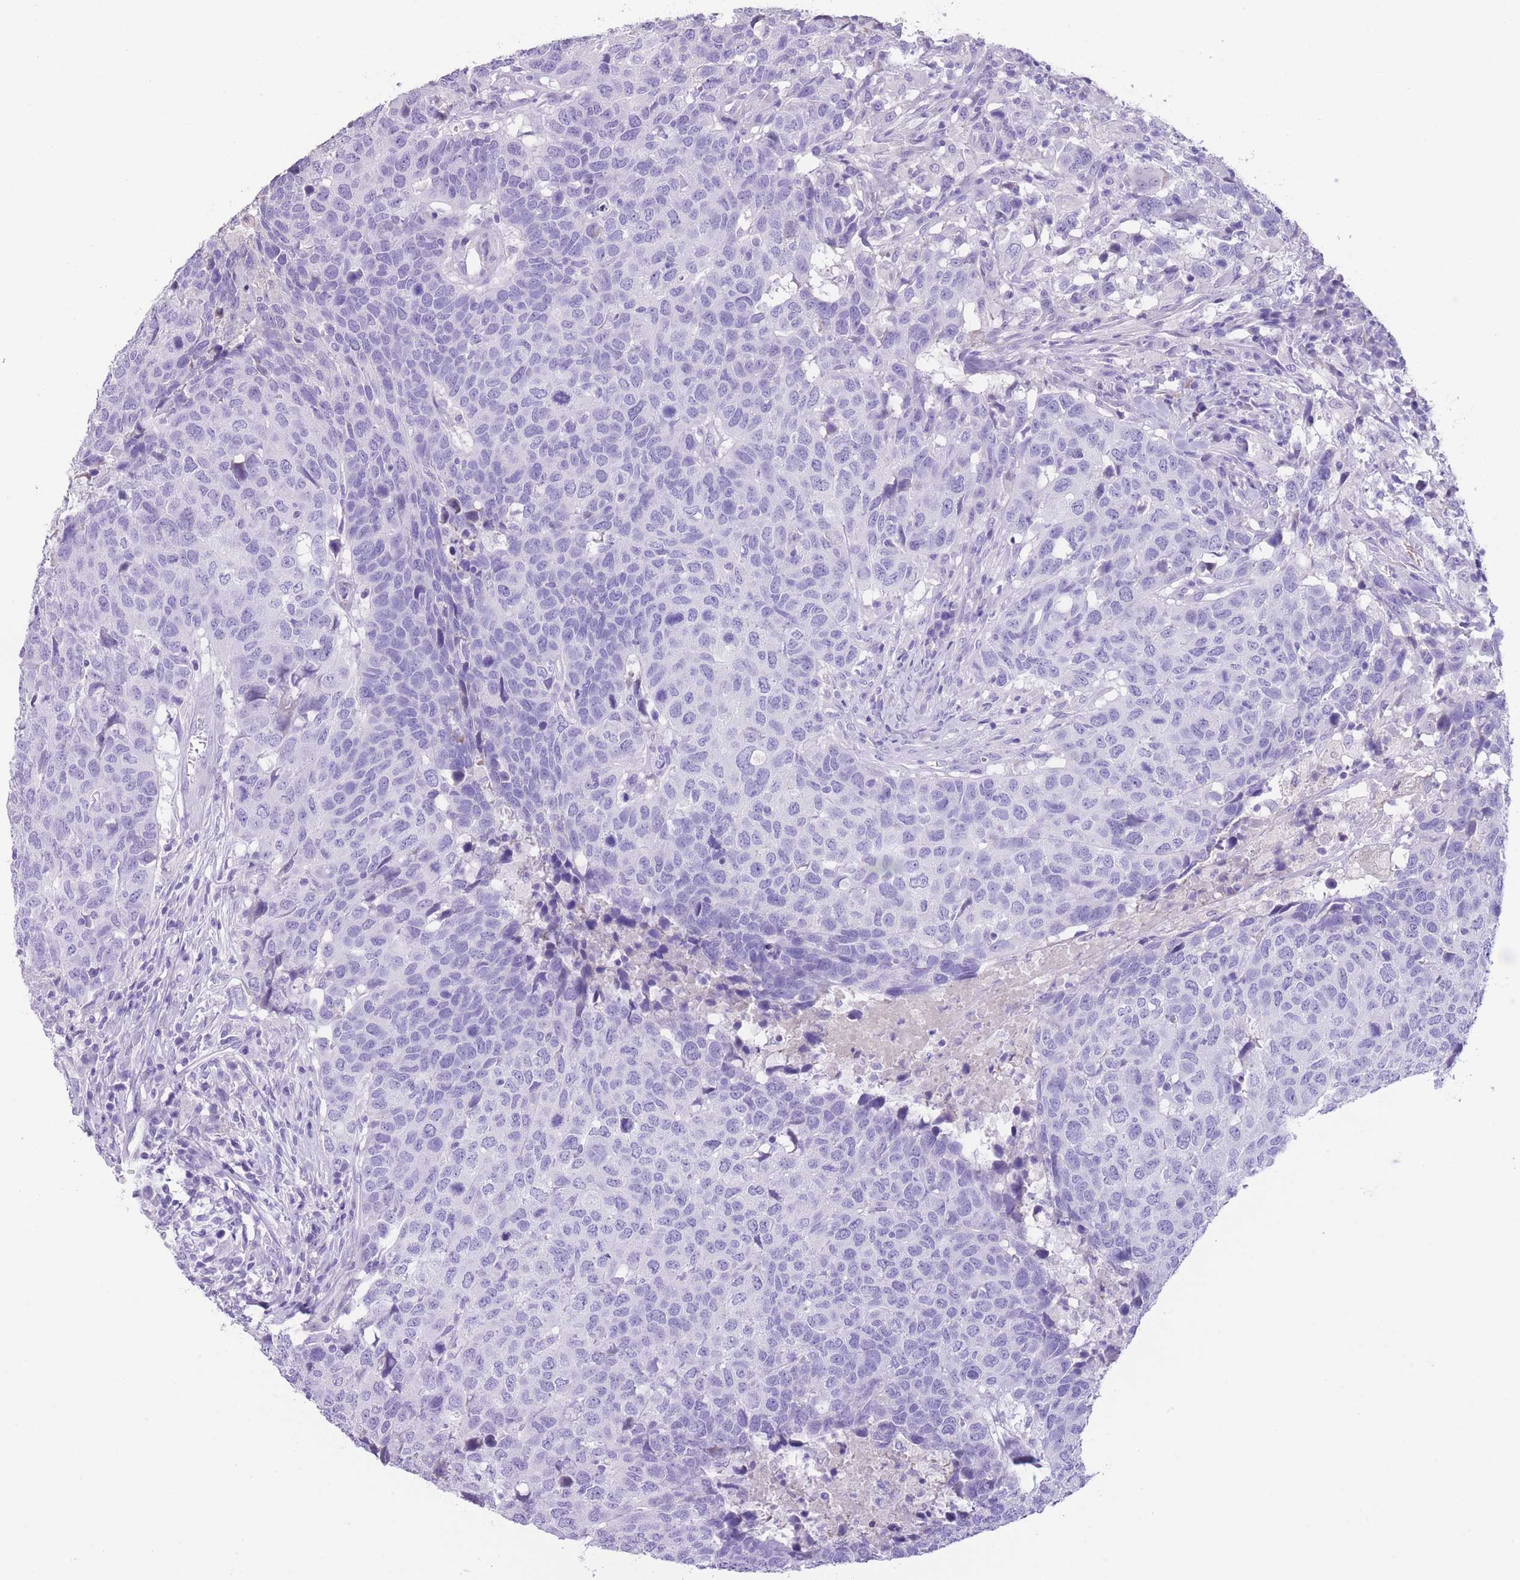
{"staining": {"intensity": "negative", "quantity": "none", "location": "none"}, "tissue": "head and neck cancer", "cell_type": "Tumor cells", "image_type": "cancer", "snomed": [{"axis": "morphology", "description": "Normal tissue, NOS"}, {"axis": "morphology", "description": "Squamous cell carcinoma, NOS"}, {"axis": "topography", "description": "Skeletal muscle"}, {"axis": "topography", "description": "Vascular tissue"}, {"axis": "topography", "description": "Peripheral nerve tissue"}, {"axis": "topography", "description": "Head-Neck"}], "caption": "An immunohistochemistry (IHC) image of head and neck squamous cell carcinoma is shown. There is no staining in tumor cells of head and neck squamous cell carcinoma.", "gene": "RAI2", "patient": {"sex": "male", "age": 66}}